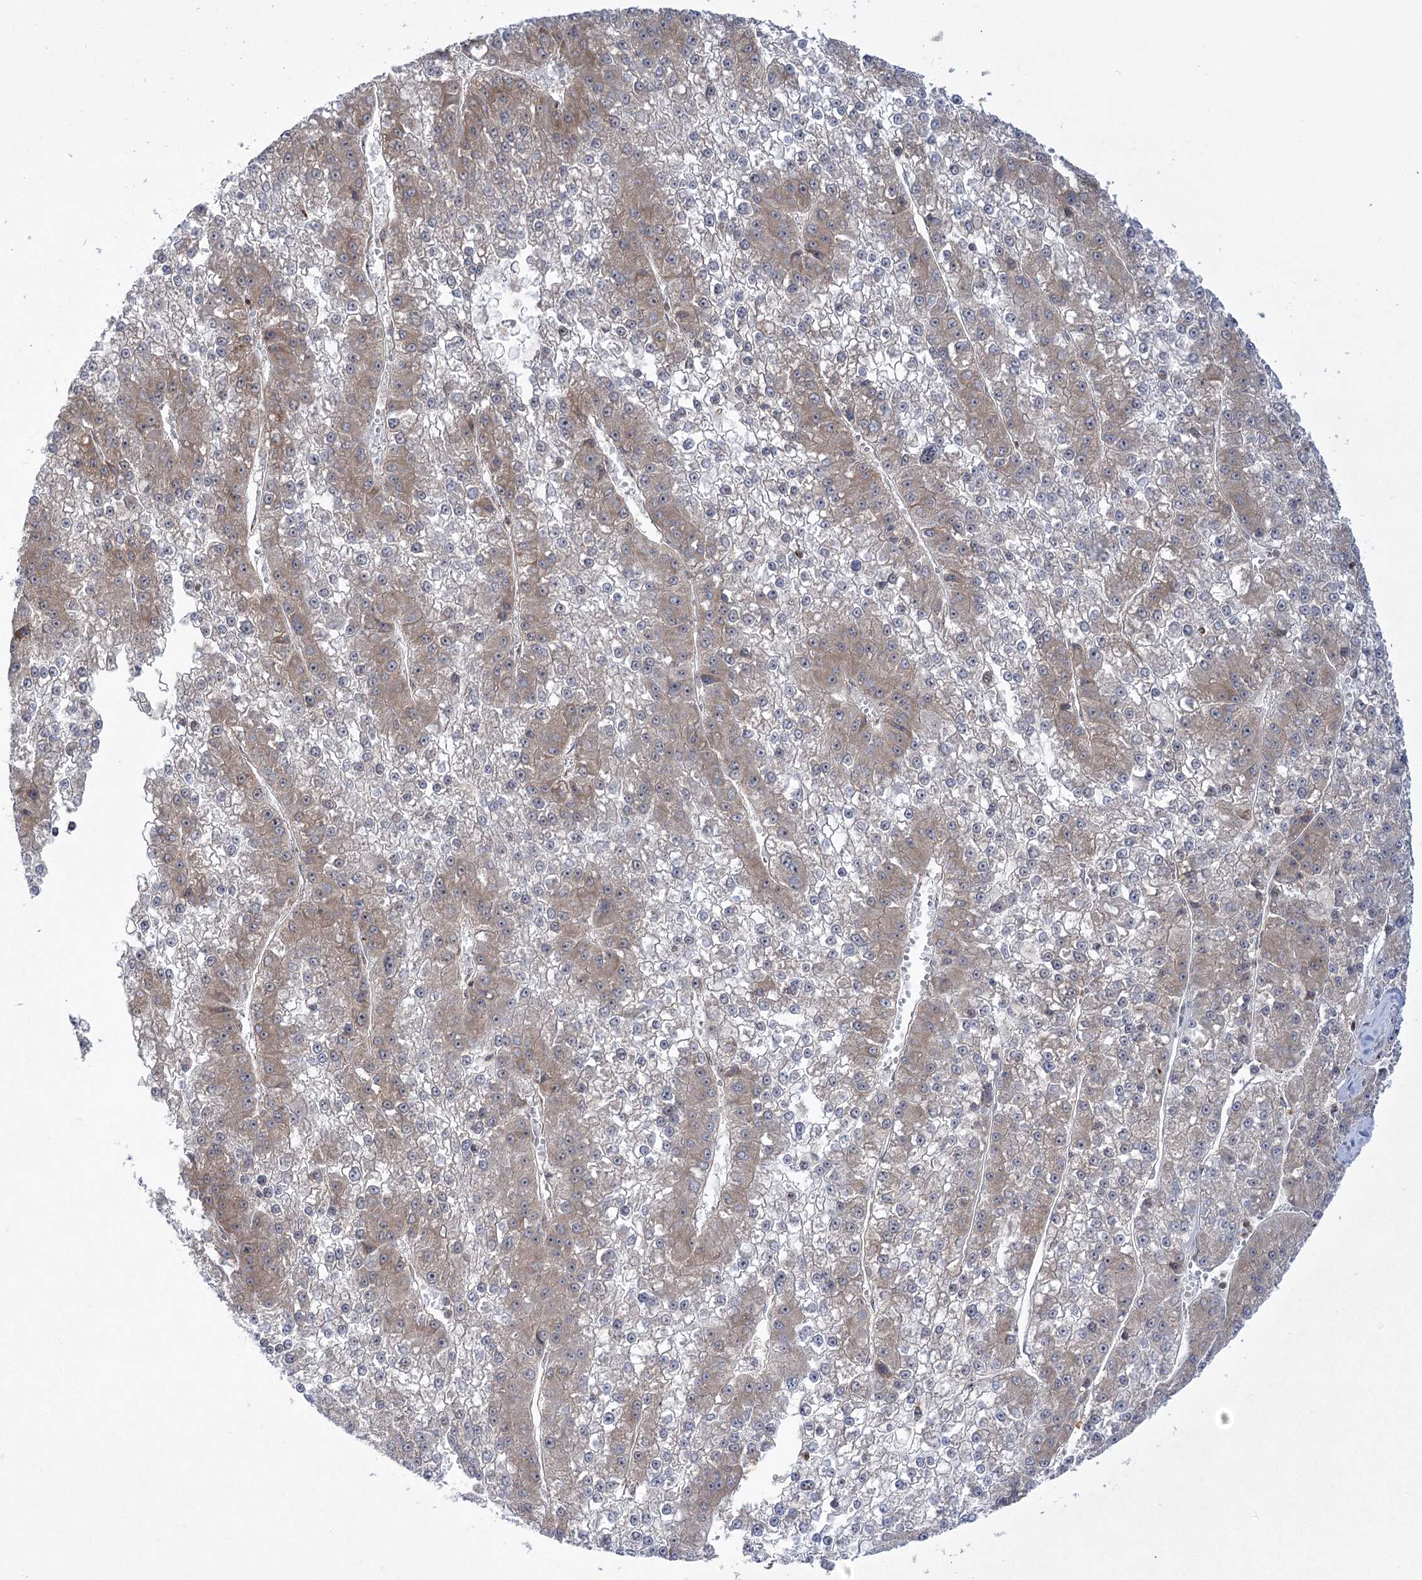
{"staining": {"intensity": "weak", "quantity": "<25%", "location": "cytoplasmic/membranous"}, "tissue": "liver cancer", "cell_type": "Tumor cells", "image_type": "cancer", "snomed": [{"axis": "morphology", "description": "Carcinoma, Hepatocellular, NOS"}, {"axis": "topography", "description": "Liver"}], "caption": "The photomicrograph displays no significant staining in tumor cells of liver cancer.", "gene": "SYTL1", "patient": {"sex": "female", "age": 73}}